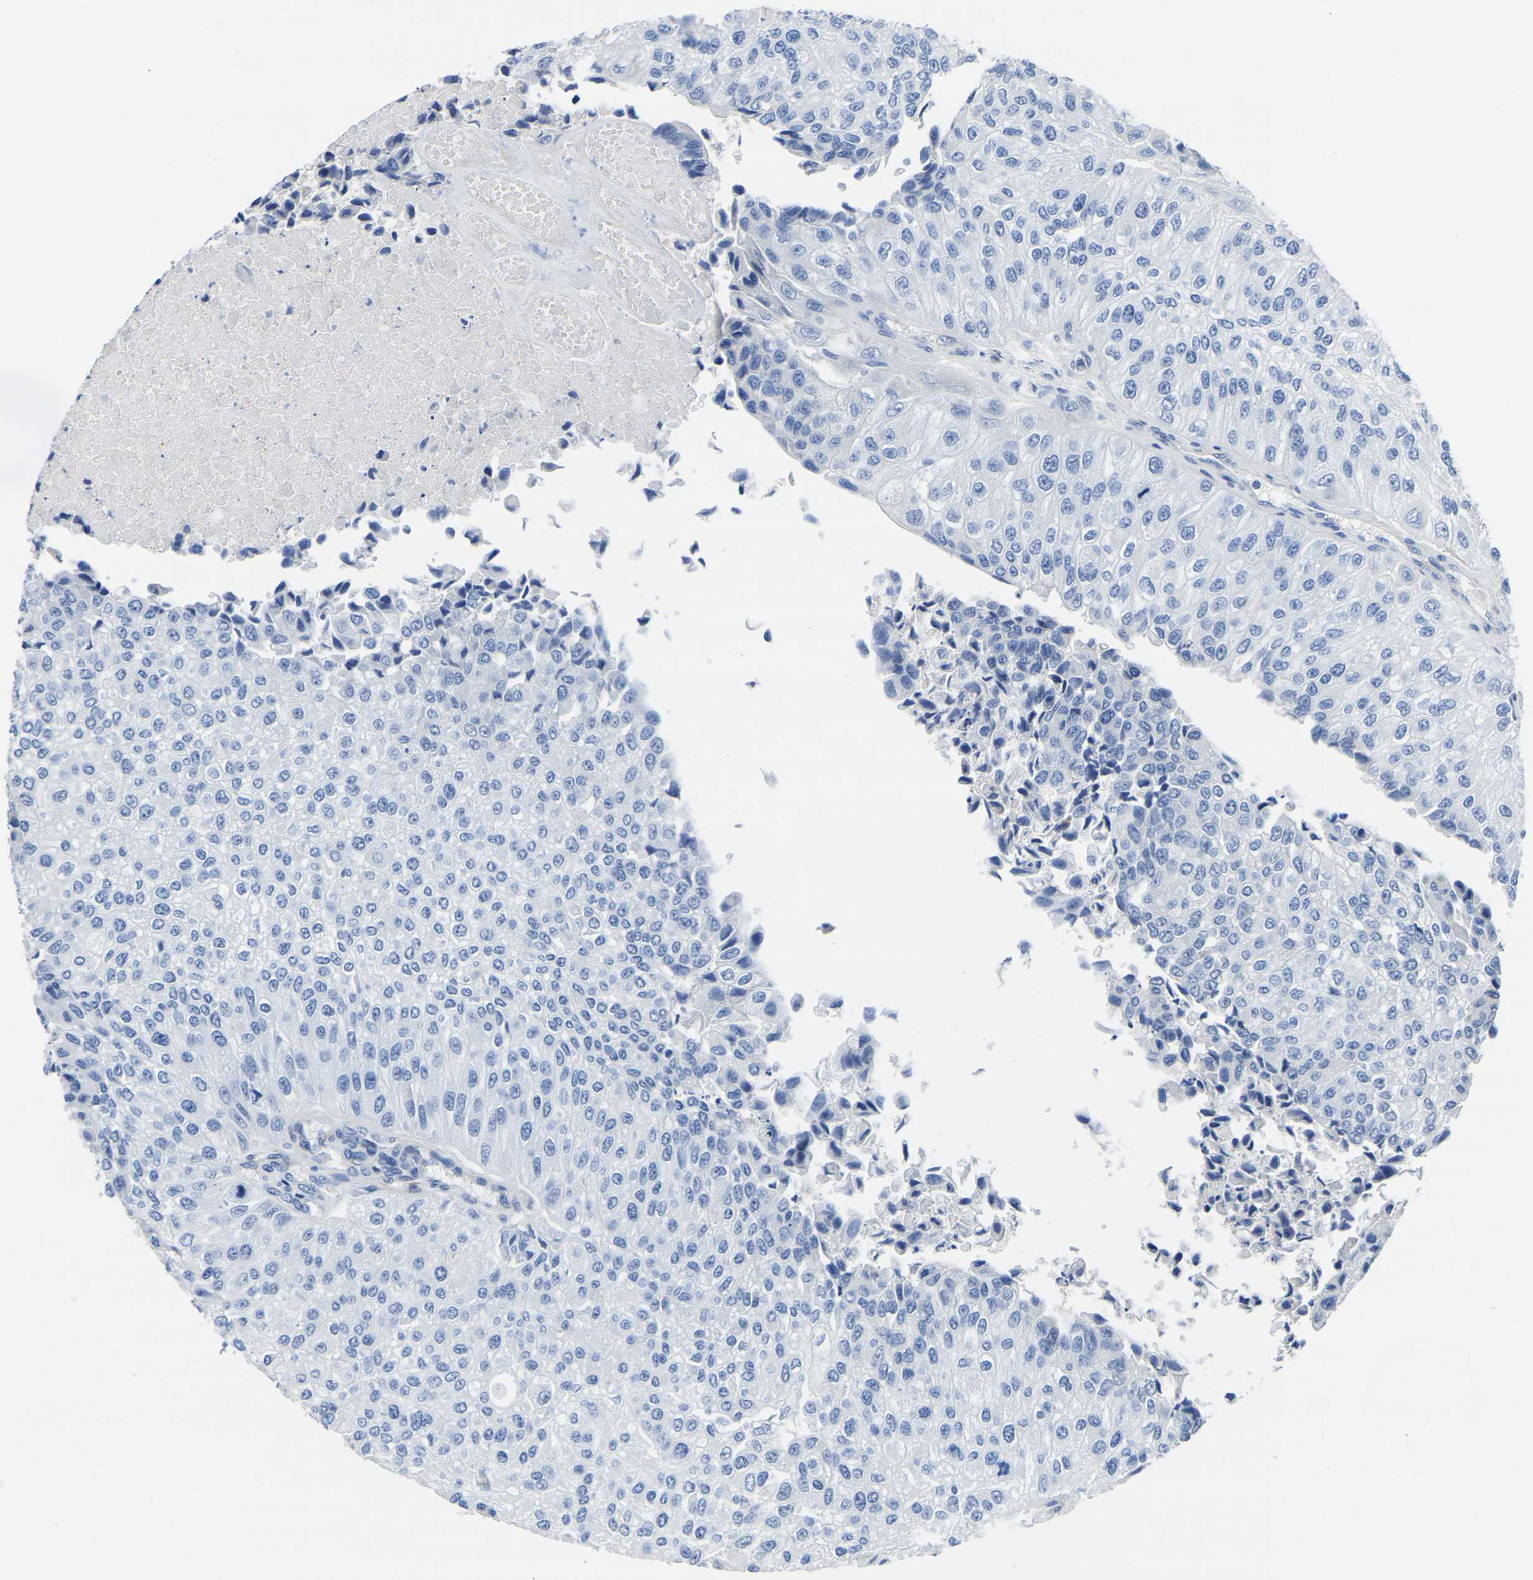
{"staining": {"intensity": "negative", "quantity": "none", "location": "none"}, "tissue": "urothelial cancer", "cell_type": "Tumor cells", "image_type": "cancer", "snomed": [{"axis": "morphology", "description": "Urothelial carcinoma, High grade"}, {"axis": "topography", "description": "Kidney"}, {"axis": "topography", "description": "Urinary bladder"}], "caption": "Human urothelial cancer stained for a protein using immunohistochemistry demonstrates no positivity in tumor cells.", "gene": "SLC45A3", "patient": {"sex": "male", "age": 77}}